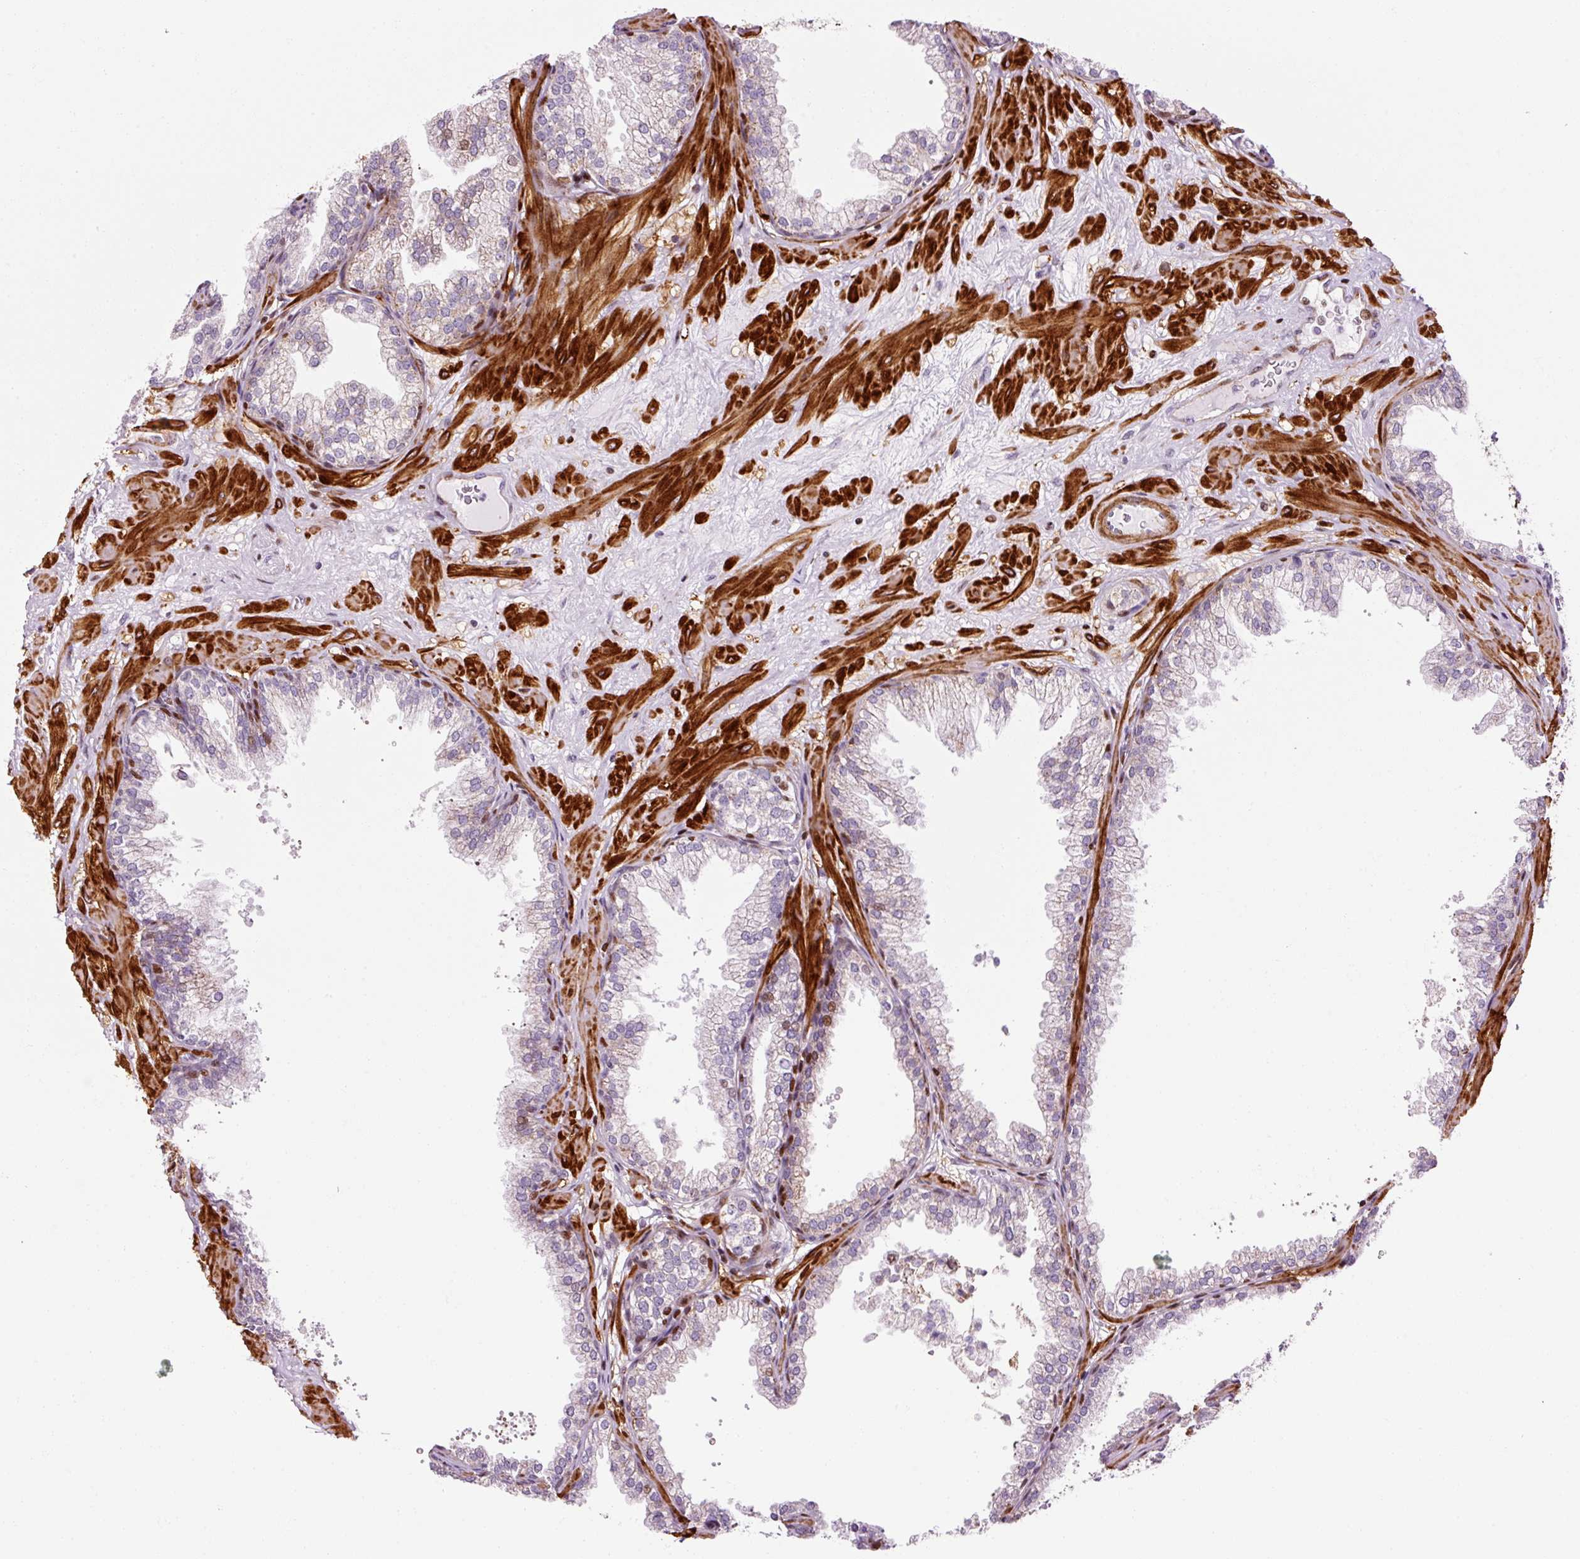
{"staining": {"intensity": "moderate", "quantity": "25%-75%", "location": "cytoplasmic/membranous"}, "tissue": "prostate", "cell_type": "Glandular cells", "image_type": "normal", "snomed": [{"axis": "morphology", "description": "Normal tissue, NOS"}, {"axis": "topography", "description": "Prostate"}], "caption": "The histopathology image exhibits staining of benign prostate, revealing moderate cytoplasmic/membranous protein staining (brown color) within glandular cells.", "gene": "ANKRD20A1", "patient": {"sex": "male", "age": 37}}